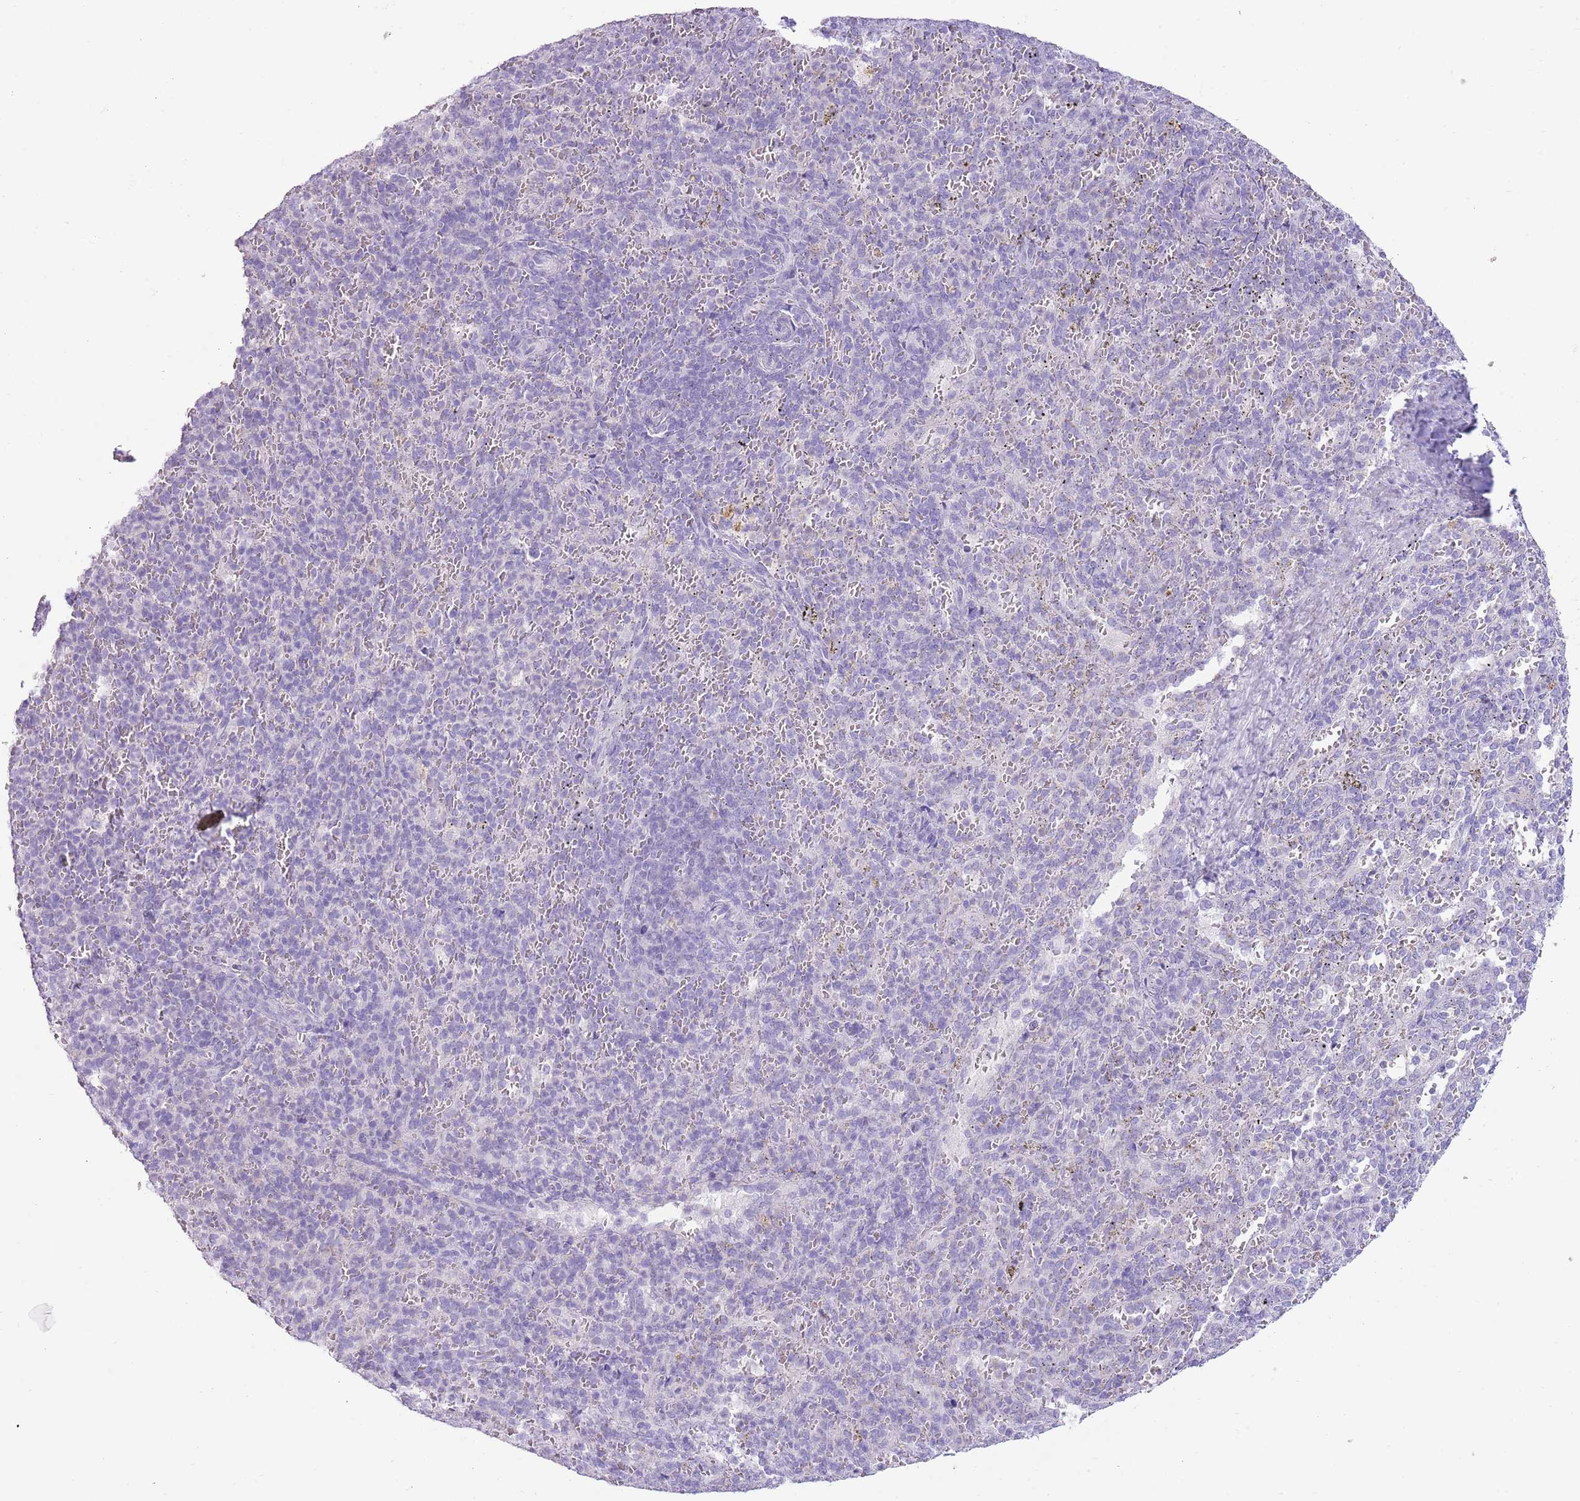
{"staining": {"intensity": "negative", "quantity": "none", "location": "none"}, "tissue": "spleen", "cell_type": "Cells in red pulp", "image_type": "normal", "snomed": [{"axis": "morphology", "description": "Normal tissue, NOS"}, {"axis": "topography", "description": "Spleen"}], "caption": "Immunohistochemical staining of normal human spleen displays no significant staining in cells in red pulp.", "gene": "TOX2", "patient": {"sex": "female", "age": 21}}